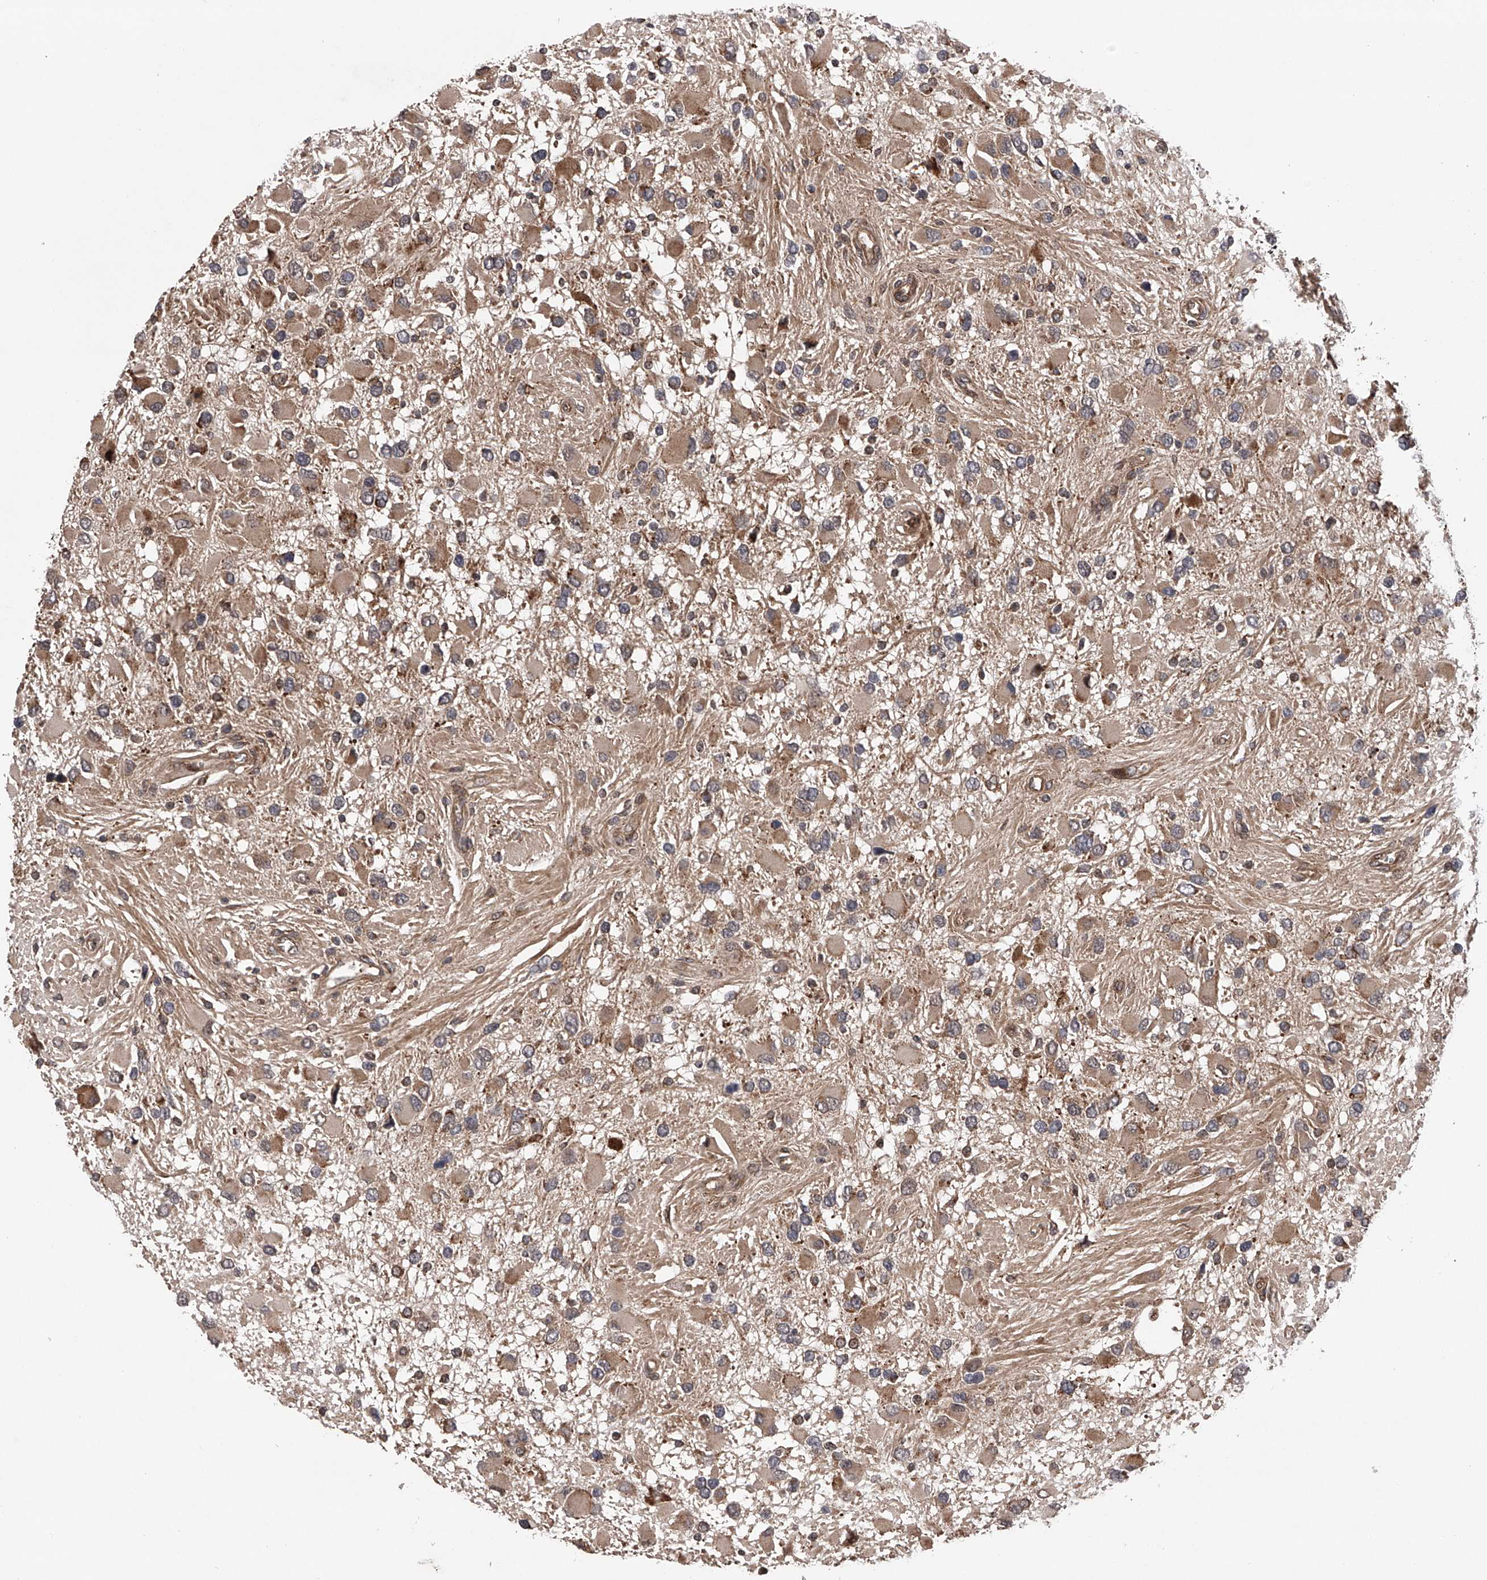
{"staining": {"intensity": "weak", "quantity": ">75%", "location": "cytoplasmic/membranous"}, "tissue": "glioma", "cell_type": "Tumor cells", "image_type": "cancer", "snomed": [{"axis": "morphology", "description": "Glioma, malignant, High grade"}, {"axis": "topography", "description": "Brain"}], "caption": "Malignant high-grade glioma tissue shows weak cytoplasmic/membranous staining in approximately >75% of tumor cells", "gene": "MAP3K11", "patient": {"sex": "male", "age": 53}}